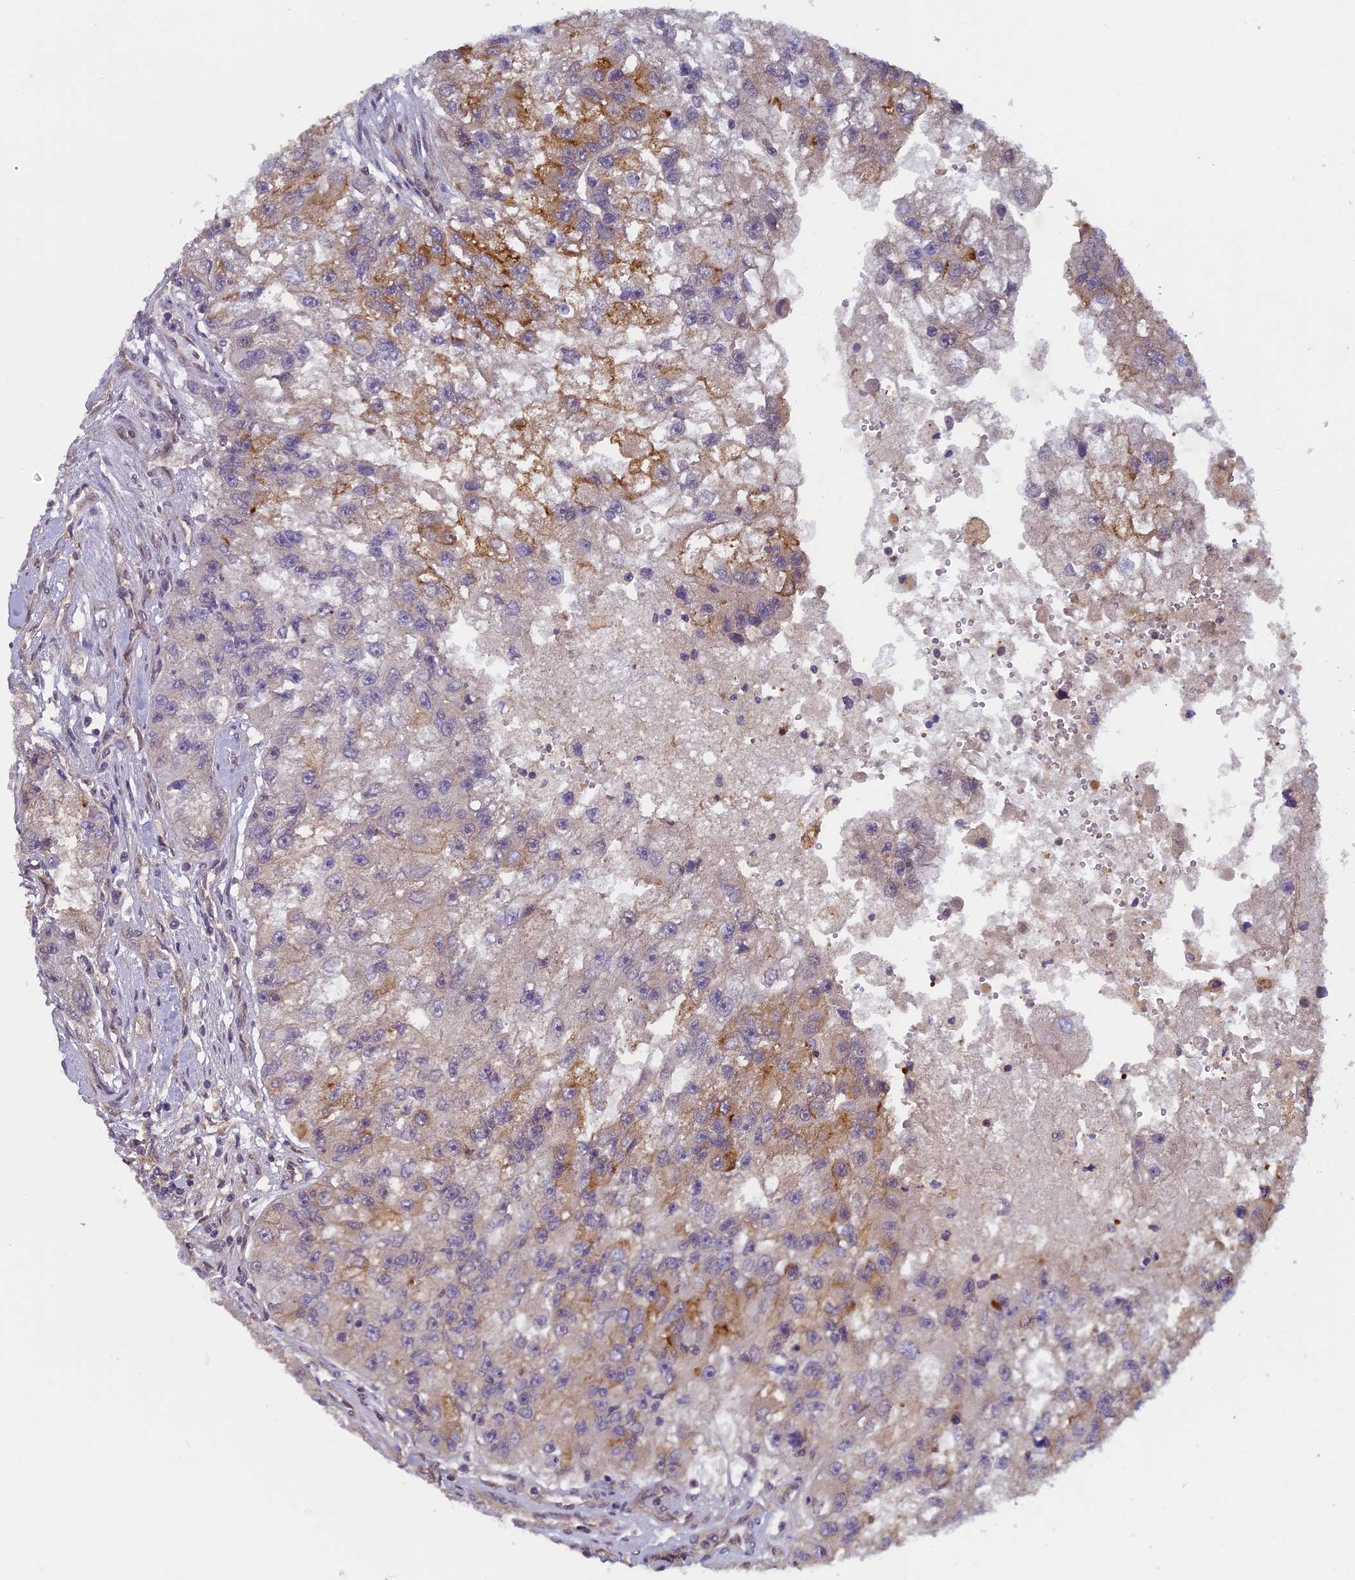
{"staining": {"intensity": "moderate", "quantity": "<25%", "location": "cytoplasmic/membranous"}, "tissue": "renal cancer", "cell_type": "Tumor cells", "image_type": "cancer", "snomed": [{"axis": "morphology", "description": "Adenocarcinoma, NOS"}, {"axis": "topography", "description": "Kidney"}], "caption": "Immunohistochemical staining of renal adenocarcinoma displays low levels of moderate cytoplasmic/membranous expression in about <25% of tumor cells. Immunohistochemistry stains the protein in brown and the nuclei are stained blue.", "gene": "PIKFYVE", "patient": {"sex": "male", "age": 63}}